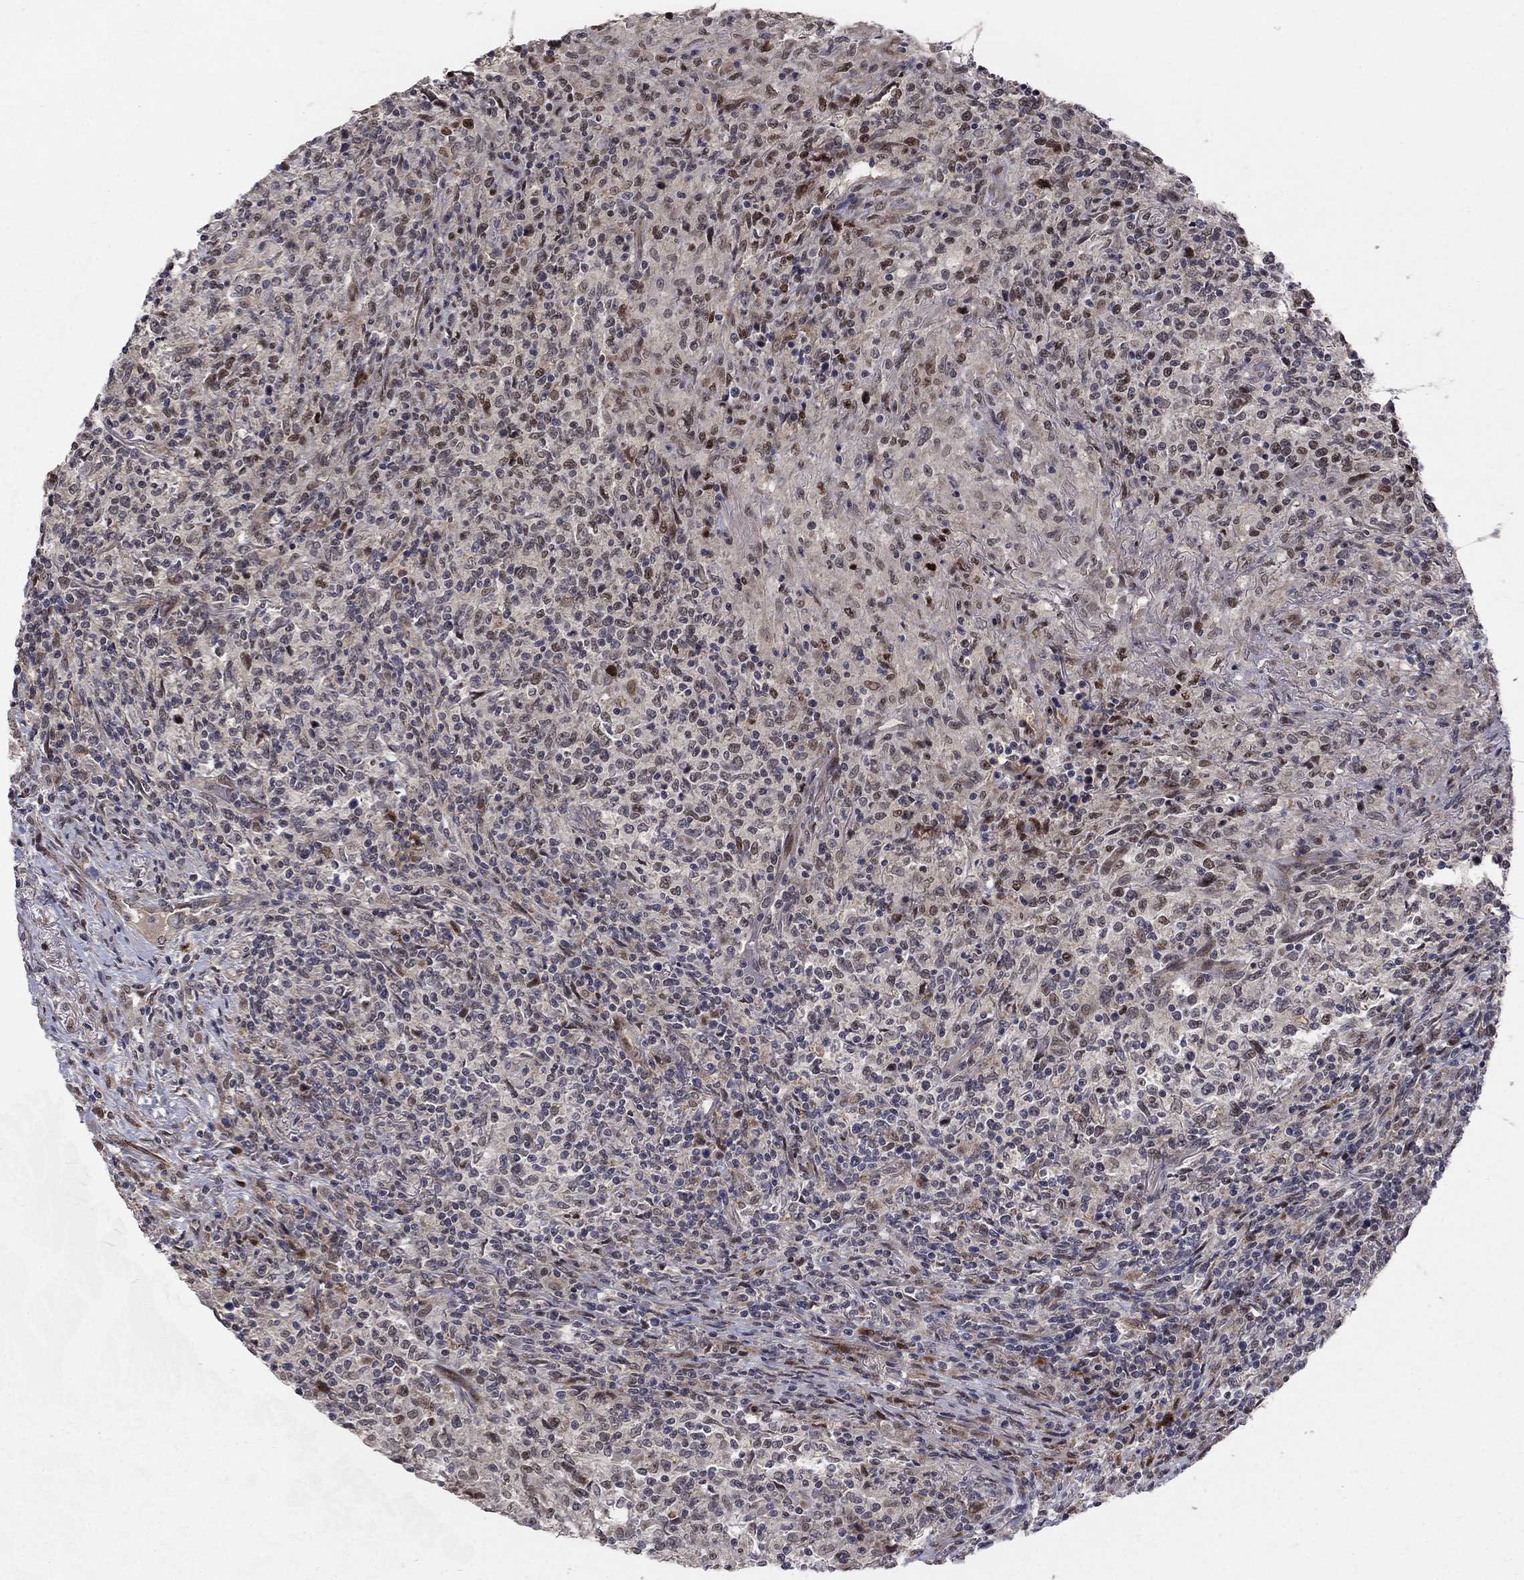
{"staining": {"intensity": "negative", "quantity": "none", "location": "none"}, "tissue": "lymphoma", "cell_type": "Tumor cells", "image_type": "cancer", "snomed": [{"axis": "morphology", "description": "Malignant lymphoma, non-Hodgkin's type, High grade"}, {"axis": "topography", "description": "Lung"}], "caption": "Tumor cells show no significant protein positivity in lymphoma. (DAB immunohistochemistry, high magnification).", "gene": "ZNF395", "patient": {"sex": "male", "age": 79}}